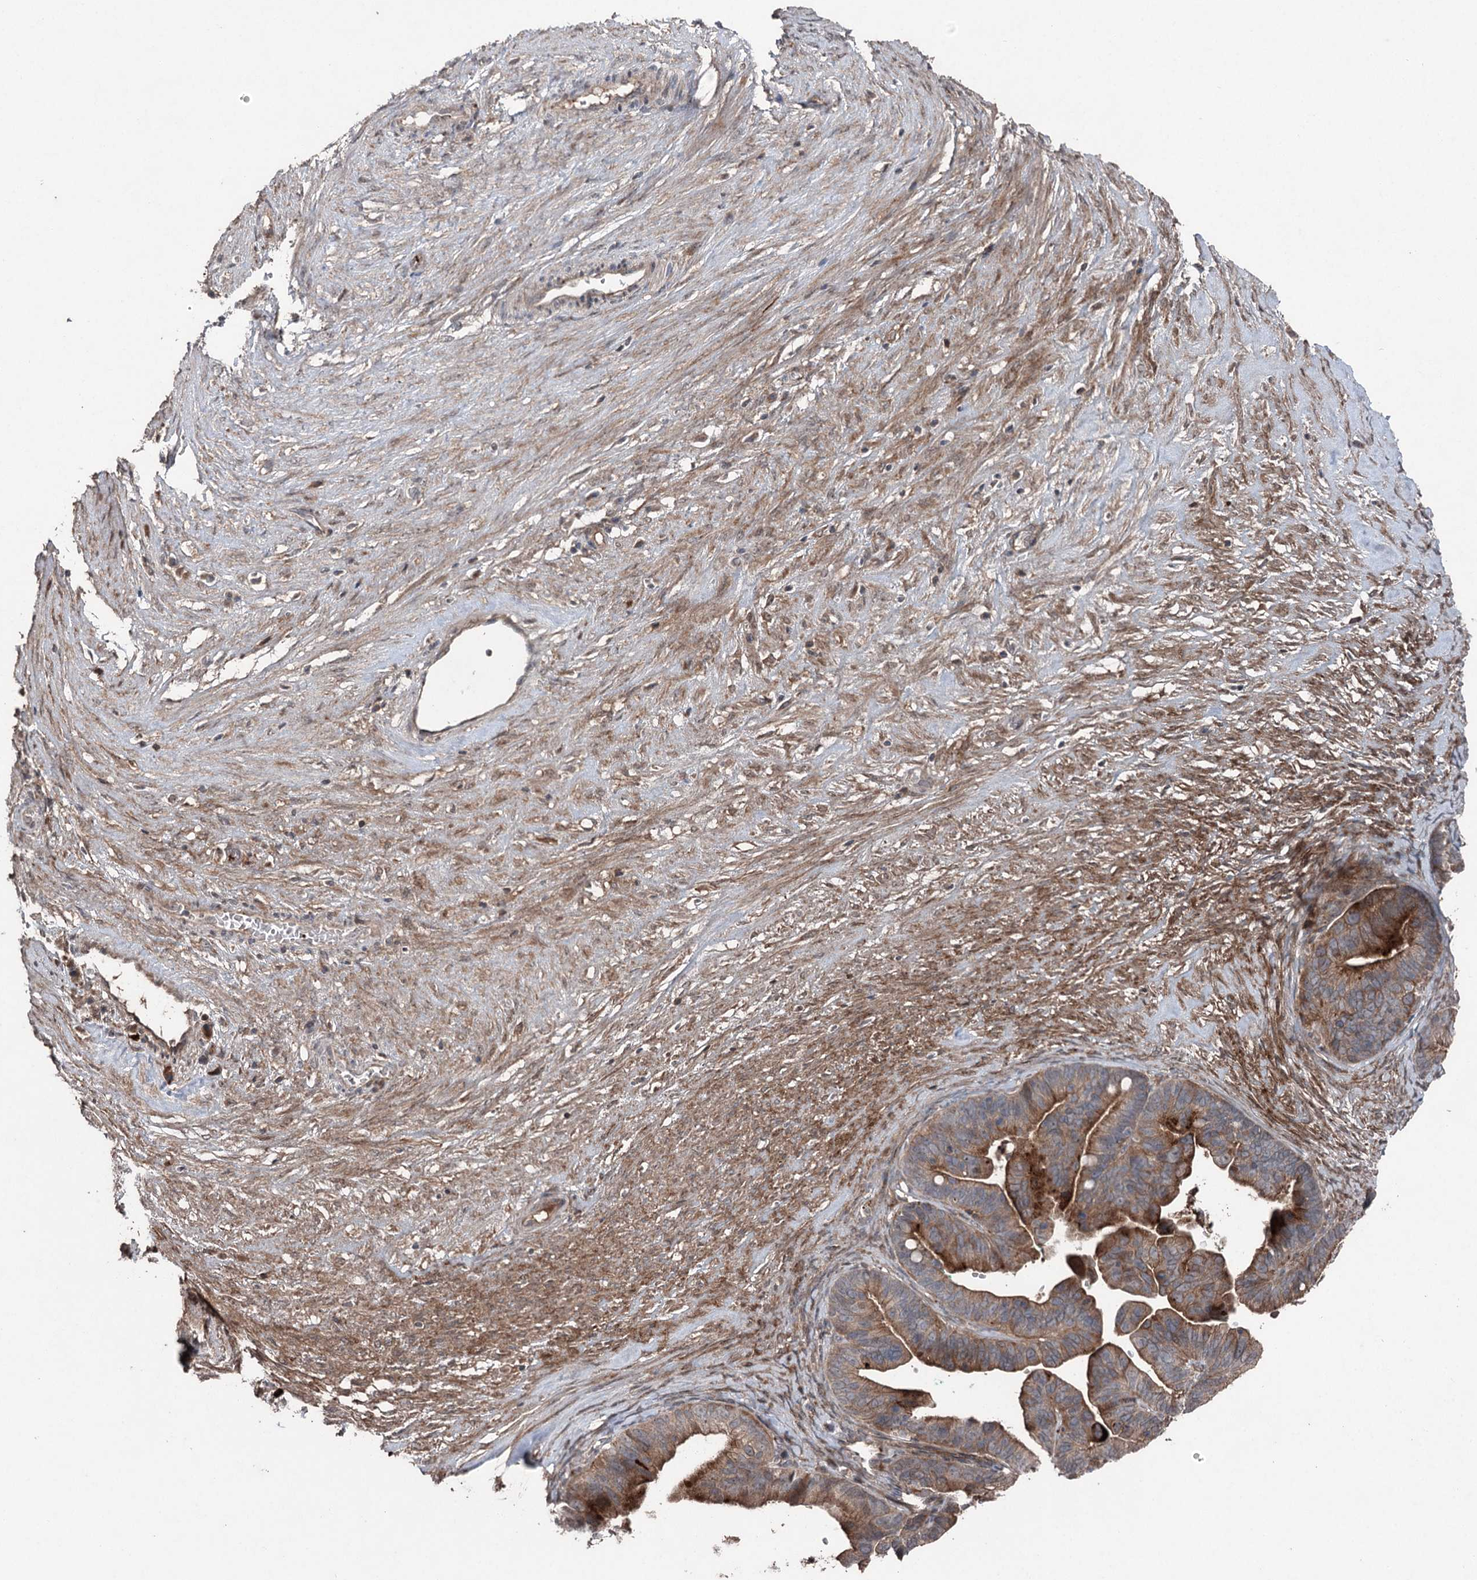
{"staining": {"intensity": "moderate", "quantity": ">75%", "location": "cytoplasmic/membranous"}, "tissue": "ovarian cancer", "cell_type": "Tumor cells", "image_type": "cancer", "snomed": [{"axis": "morphology", "description": "Cystadenocarcinoma, serous, NOS"}, {"axis": "topography", "description": "Ovary"}], "caption": "This micrograph displays immunohistochemistry staining of serous cystadenocarcinoma (ovarian), with medium moderate cytoplasmic/membranous expression in about >75% of tumor cells.", "gene": "MAPK8IP2", "patient": {"sex": "female", "age": 56}}